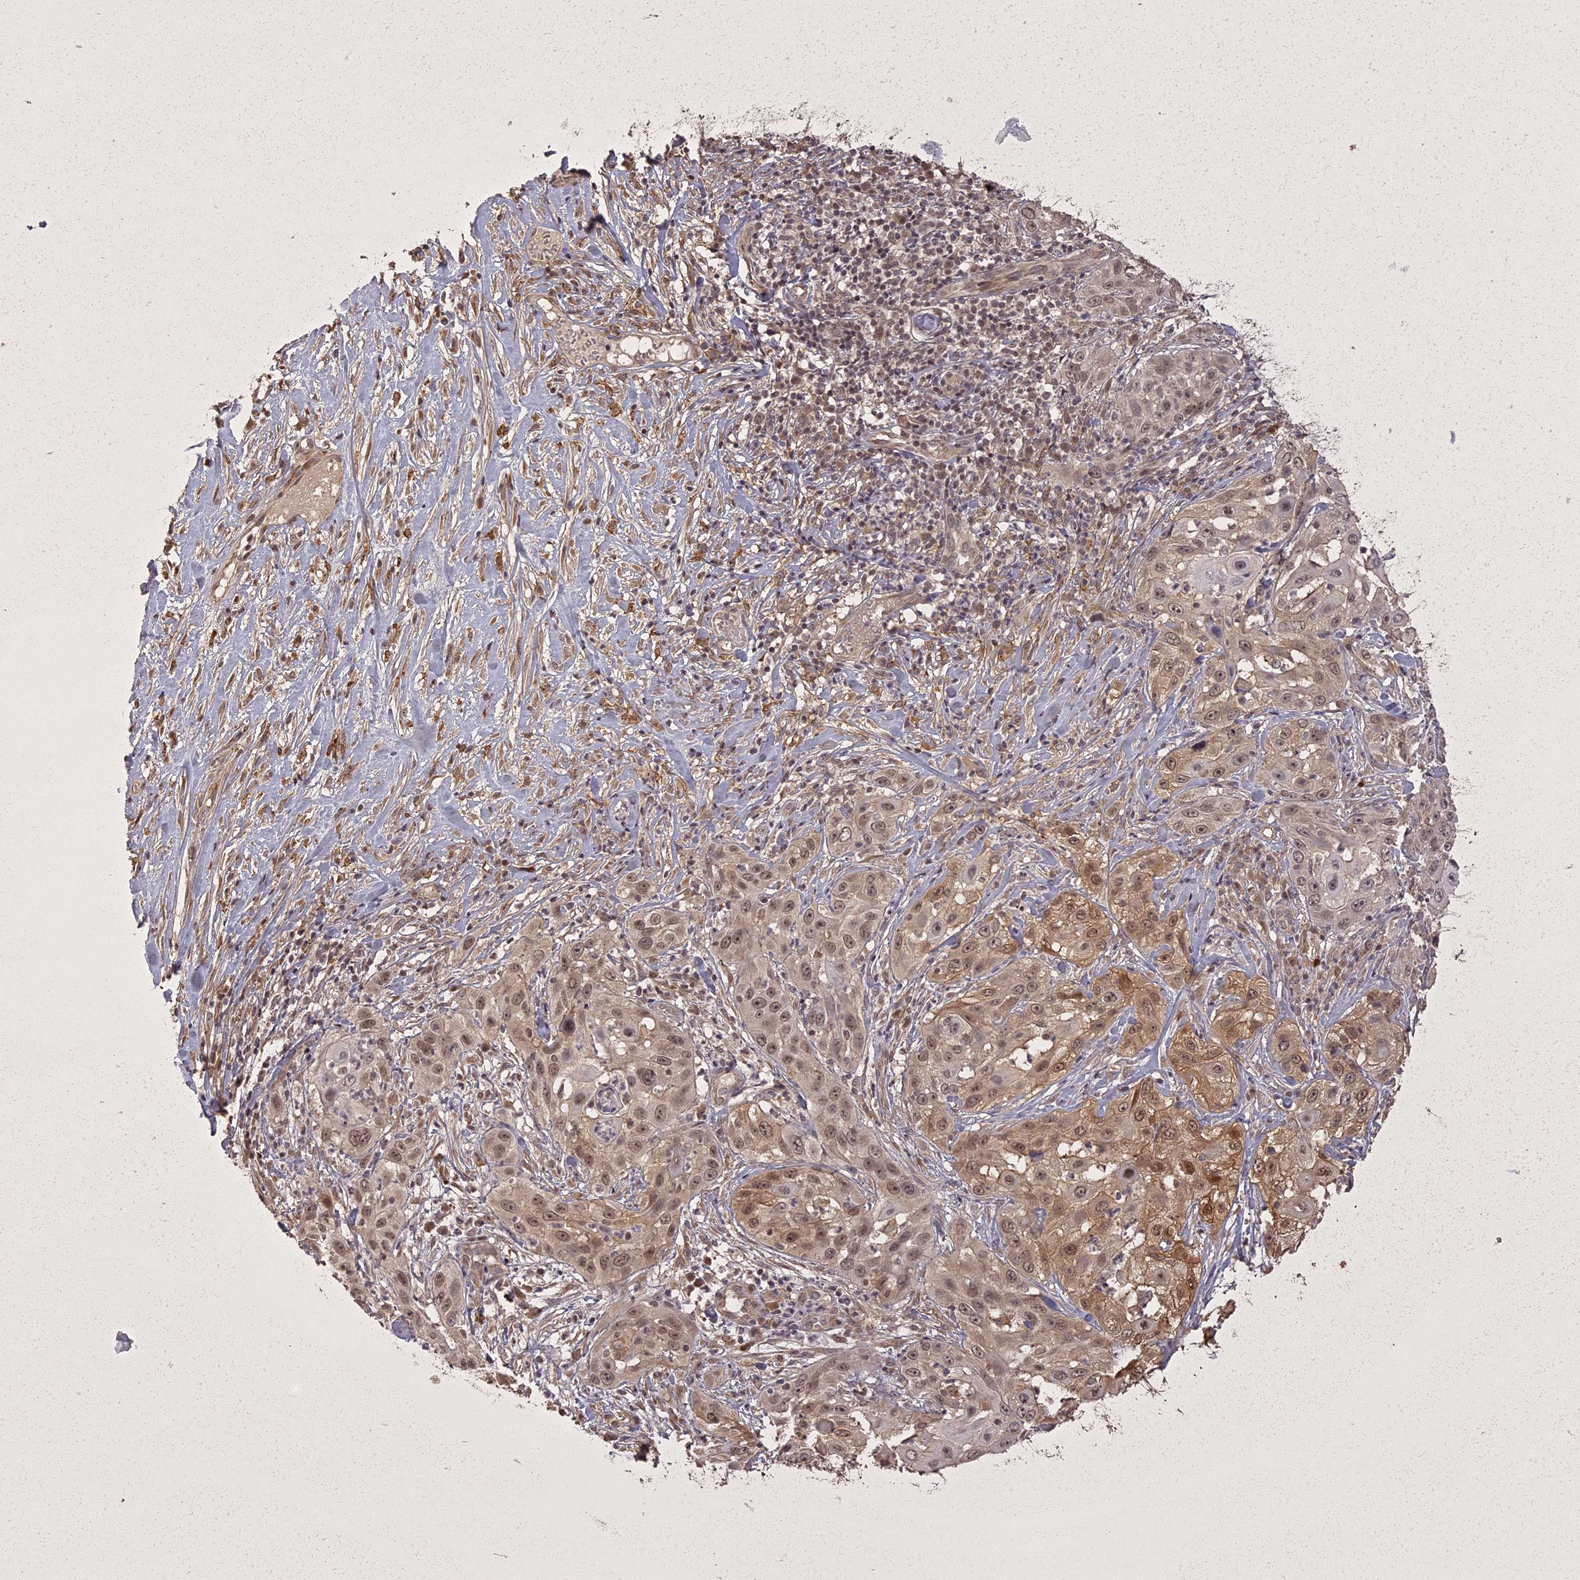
{"staining": {"intensity": "moderate", "quantity": "25%-75%", "location": "cytoplasmic/membranous,nuclear"}, "tissue": "skin cancer", "cell_type": "Tumor cells", "image_type": "cancer", "snomed": [{"axis": "morphology", "description": "Squamous cell carcinoma, NOS"}, {"axis": "topography", "description": "Skin"}], "caption": "Skin cancer (squamous cell carcinoma) stained with a brown dye displays moderate cytoplasmic/membranous and nuclear positive positivity in about 25%-75% of tumor cells.", "gene": "ING5", "patient": {"sex": "female", "age": 44}}